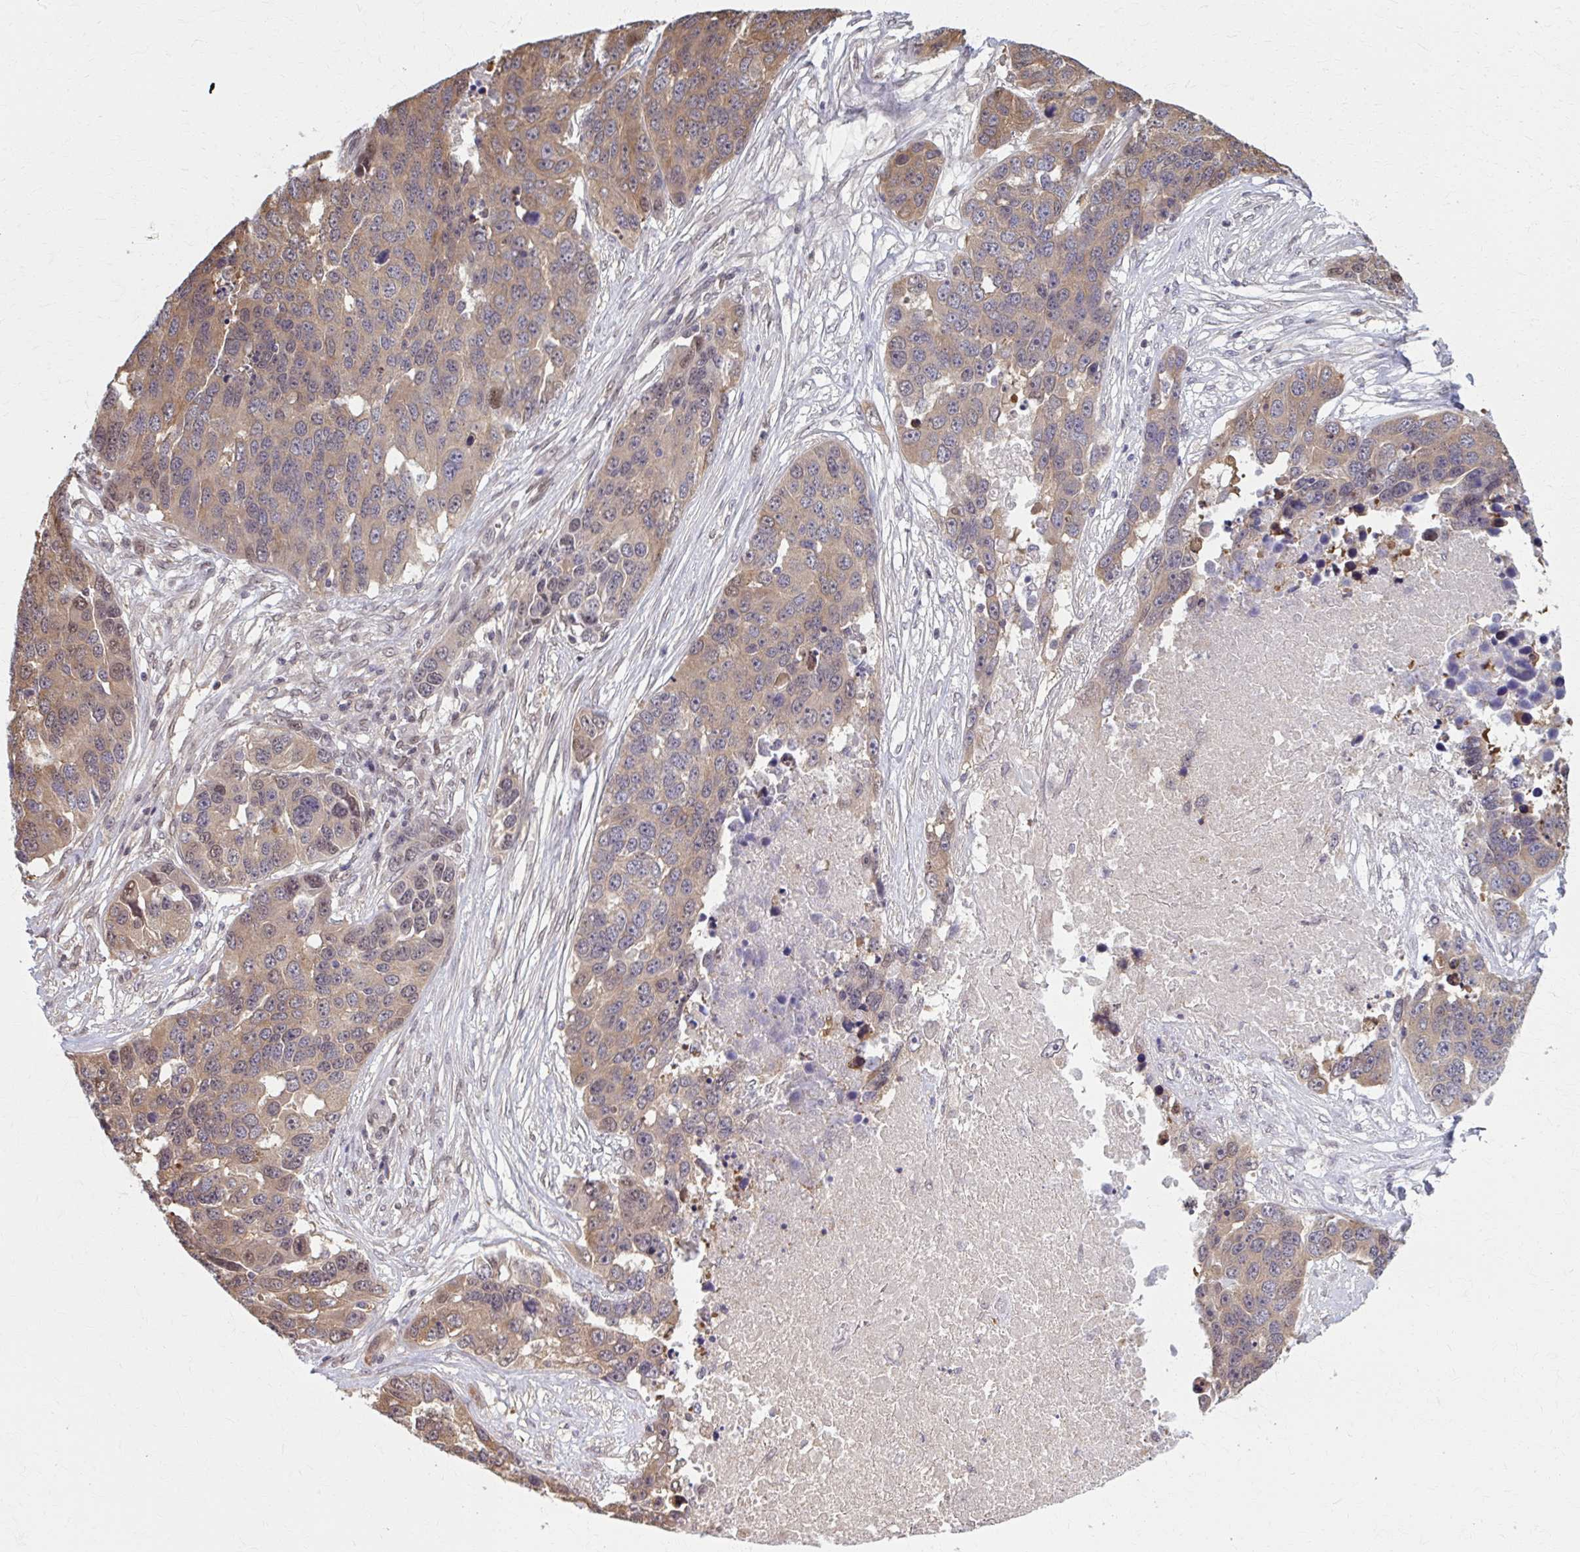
{"staining": {"intensity": "weak", "quantity": ">75%", "location": "cytoplasmic/membranous"}, "tissue": "ovarian cancer", "cell_type": "Tumor cells", "image_type": "cancer", "snomed": [{"axis": "morphology", "description": "Cystadenocarcinoma, serous, NOS"}, {"axis": "topography", "description": "Ovary"}], "caption": "High-power microscopy captured an immunohistochemistry histopathology image of ovarian serous cystadenocarcinoma, revealing weak cytoplasmic/membranous positivity in about >75% of tumor cells.", "gene": "MDH1", "patient": {"sex": "female", "age": 76}}